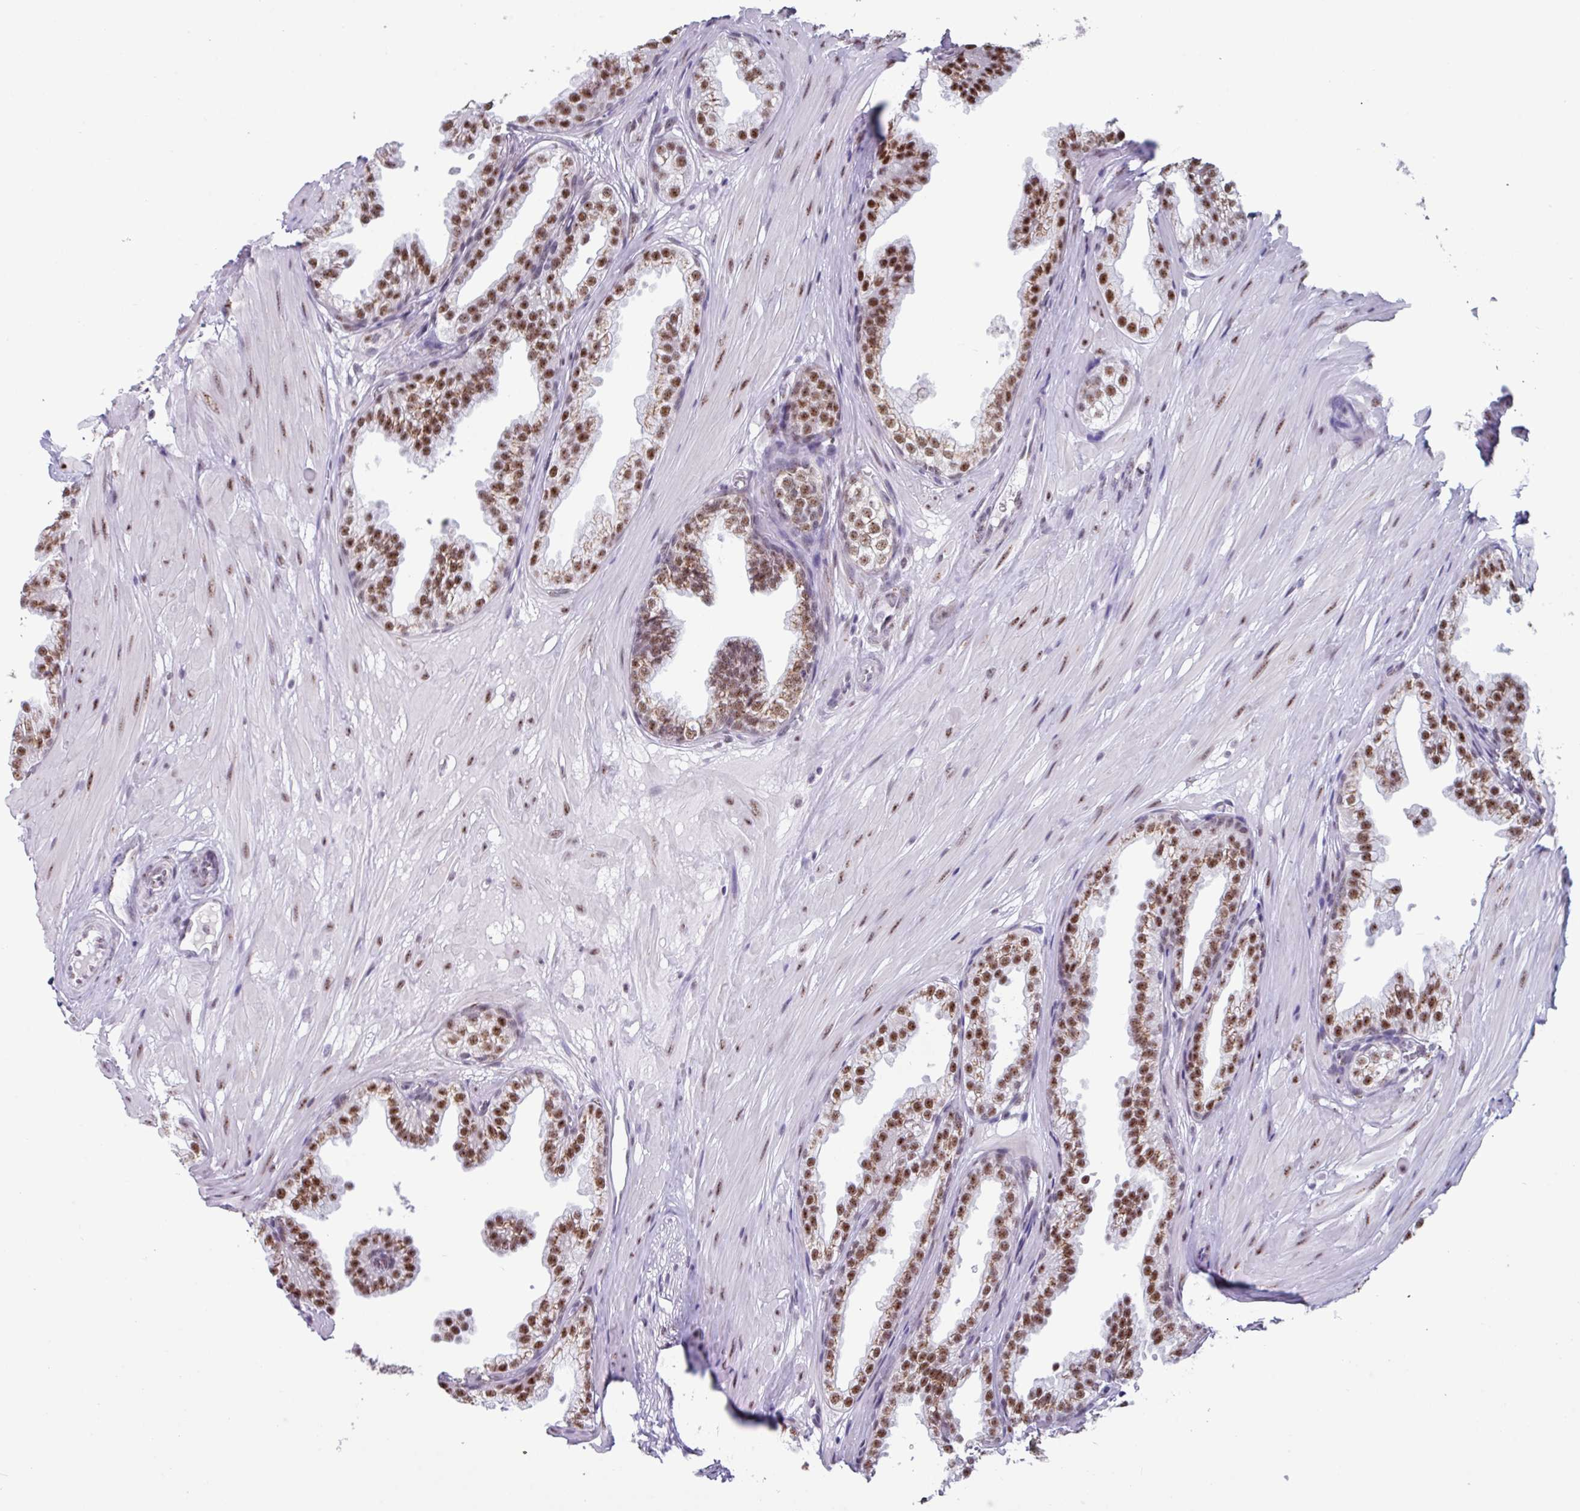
{"staining": {"intensity": "moderate", "quantity": "25%-75%", "location": "cytoplasmic/membranous,nuclear"}, "tissue": "prostate", "cell_type": "Glandular cells", "image_type": "normal", "snomed": [{"axis": "morphology", "description": "Normal tissue, NOS"}, {"axis": "topography", "description": "Prostate"}, {"axis": "topography", "description": "Peripheral nerve tissue"}], "caption": "Immunohistochemistry (IHC) of normal prostate displays medium levels of moderate cytoplasmic/membranous,nuclear expression in approximately 25%-75% of glandular cells. The protein is shown in brown color, while the nuclei are stained blue.", "gene": "PUF60", "patient": {"sex": "male", "age": 55}}